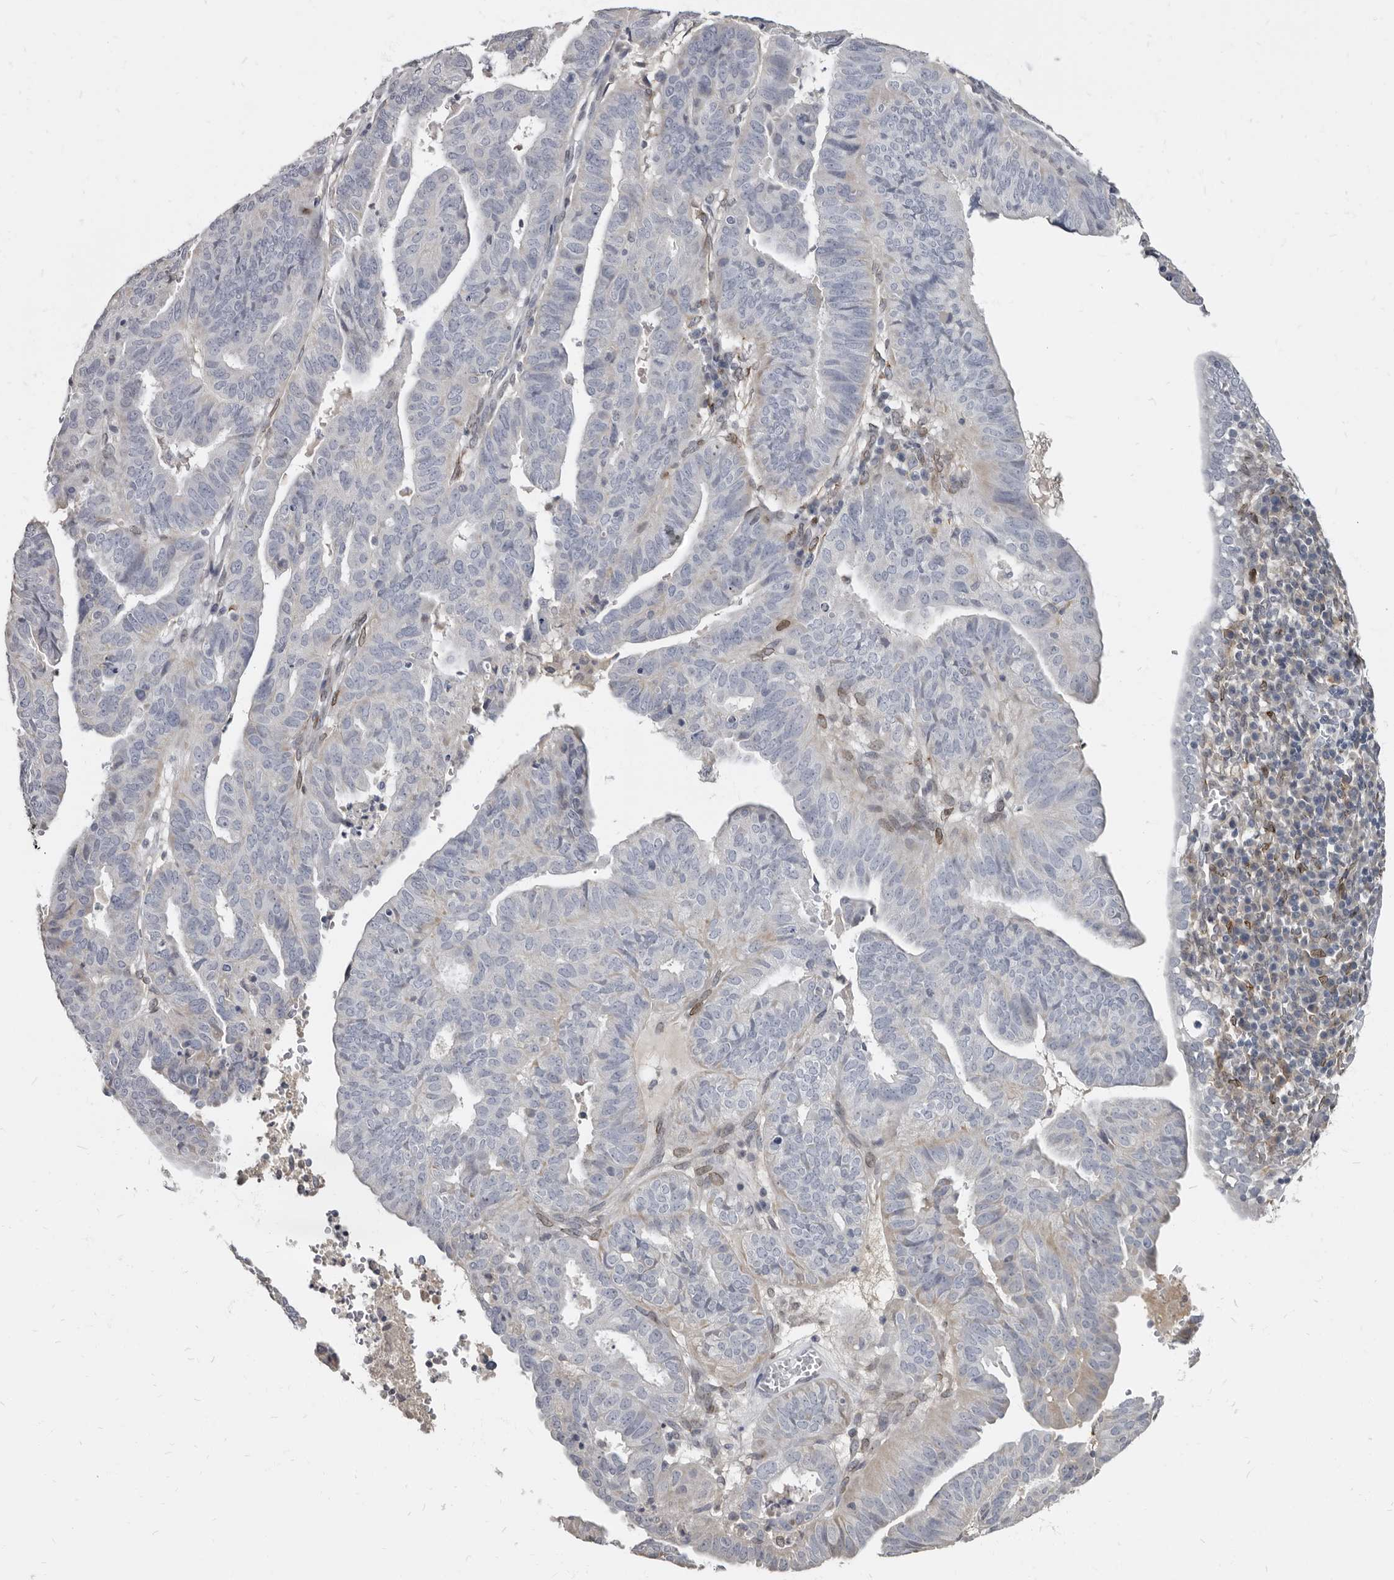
{"staining": {"intensity": "negative", "quantity": "none", "location": "none"}, "tissue": "endometrial cancer", "cell_type": "Tumor cells", "image_type": "cancer", "snomed": [{"axis": "morphology", "description": "Adenocarcinoma, NOS"}, {"axis": "topography", "description": "Uterus"}], "caption": "Adenocarcinoma (endometrial) stained for a protein using IHC displays no staining tumor cells.", "gene": "MRGPRF", "patient": {"sex": "female", "age": 77}}